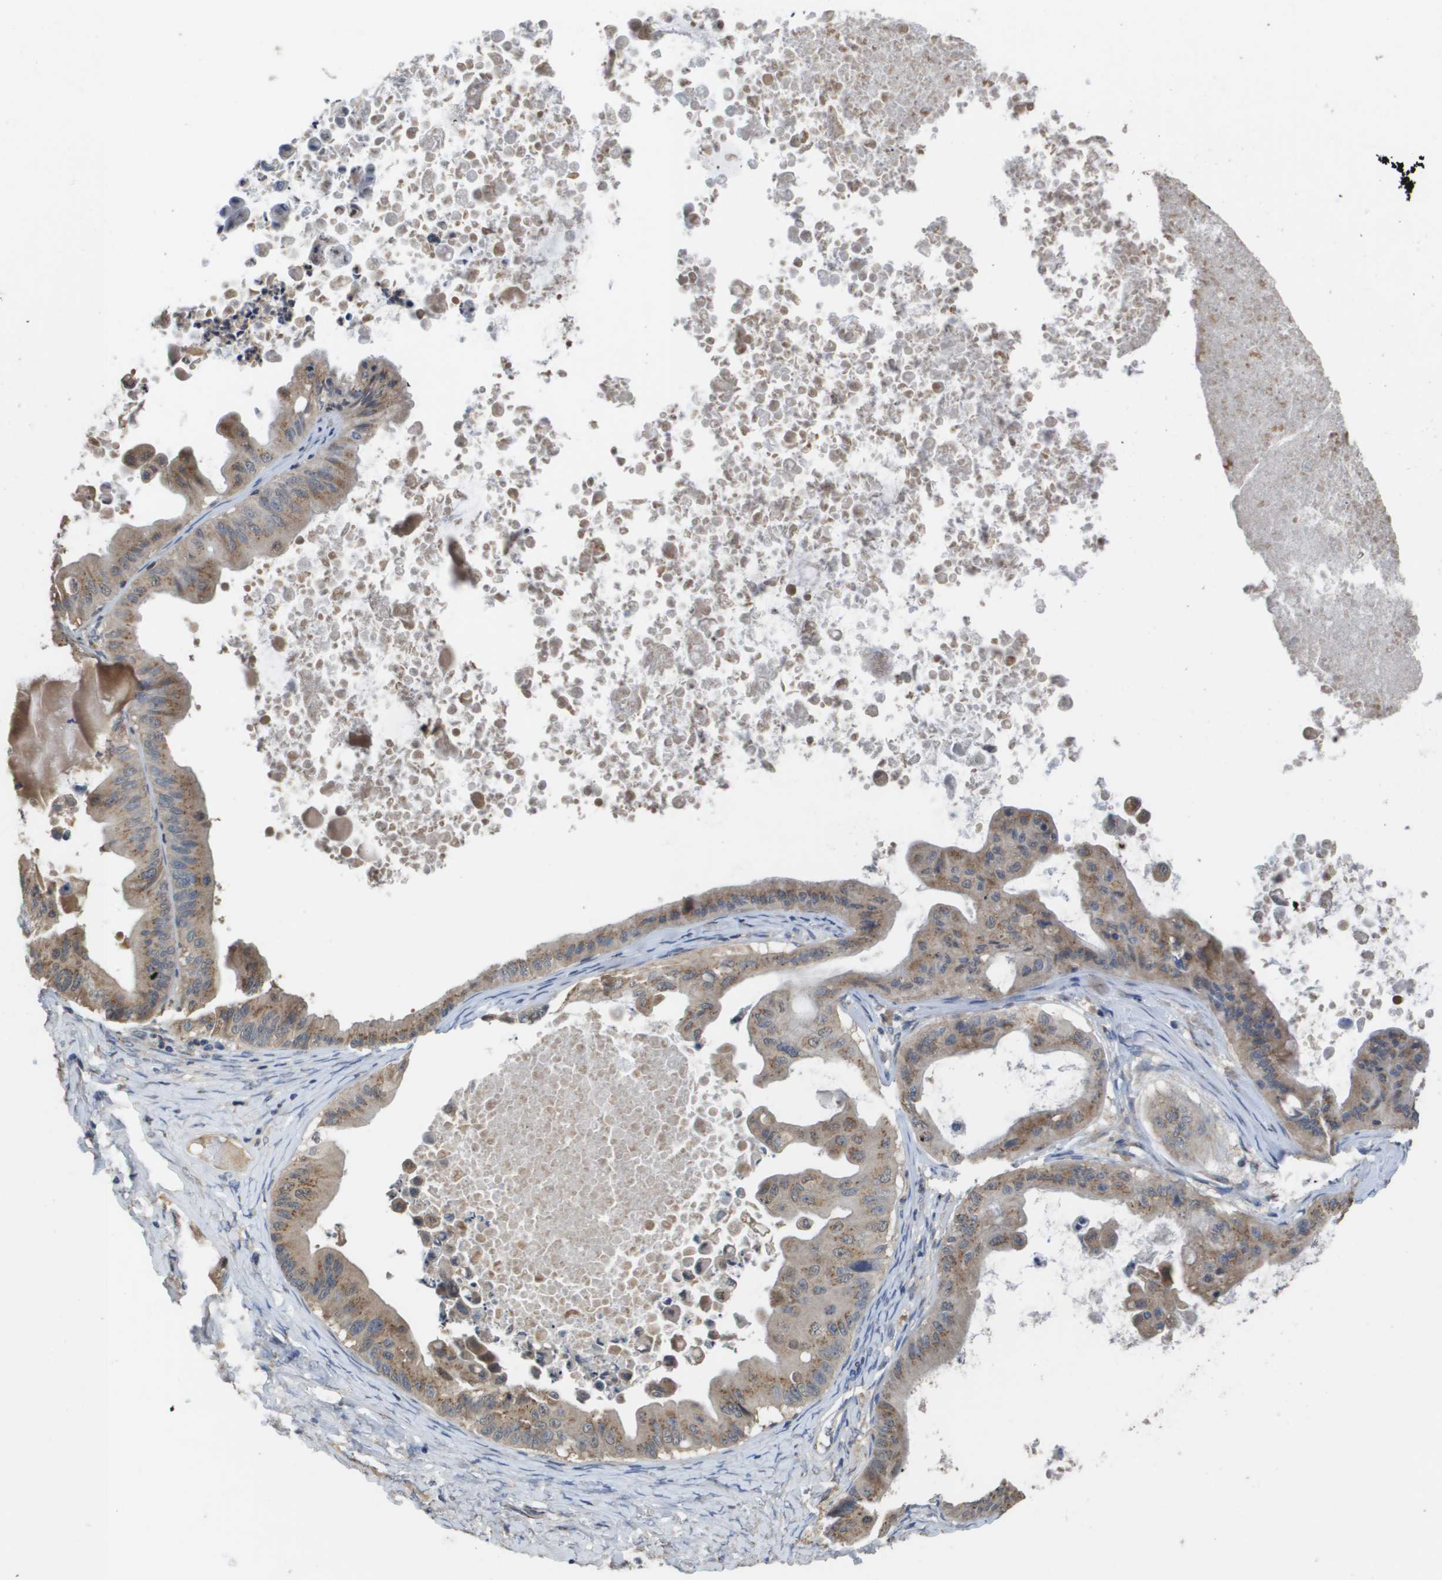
{"staining": {"intensity": "moderate", "quantity": ">75%", "location": "cytoplasmic/membranous"}, "tissue": "ovarian cancer", "cell_type": "Tumor cells", "image_type": "cancer", "snomed": [{"axis": "morphology", "description": "Cystadenocarcinoma, mucinous, NOS"}, {"axis": "topography", "description": "Ovary"}], "caption": "Immunohistochemical staining of mucinous cystadenocarcinoma (ovarian) demonstrates moderate cytoplasmic/membranous protein positivity in approximately >75% of tumor cells.", "gene": "PCK1", "patient": {"sex": "female", "age": 37}}